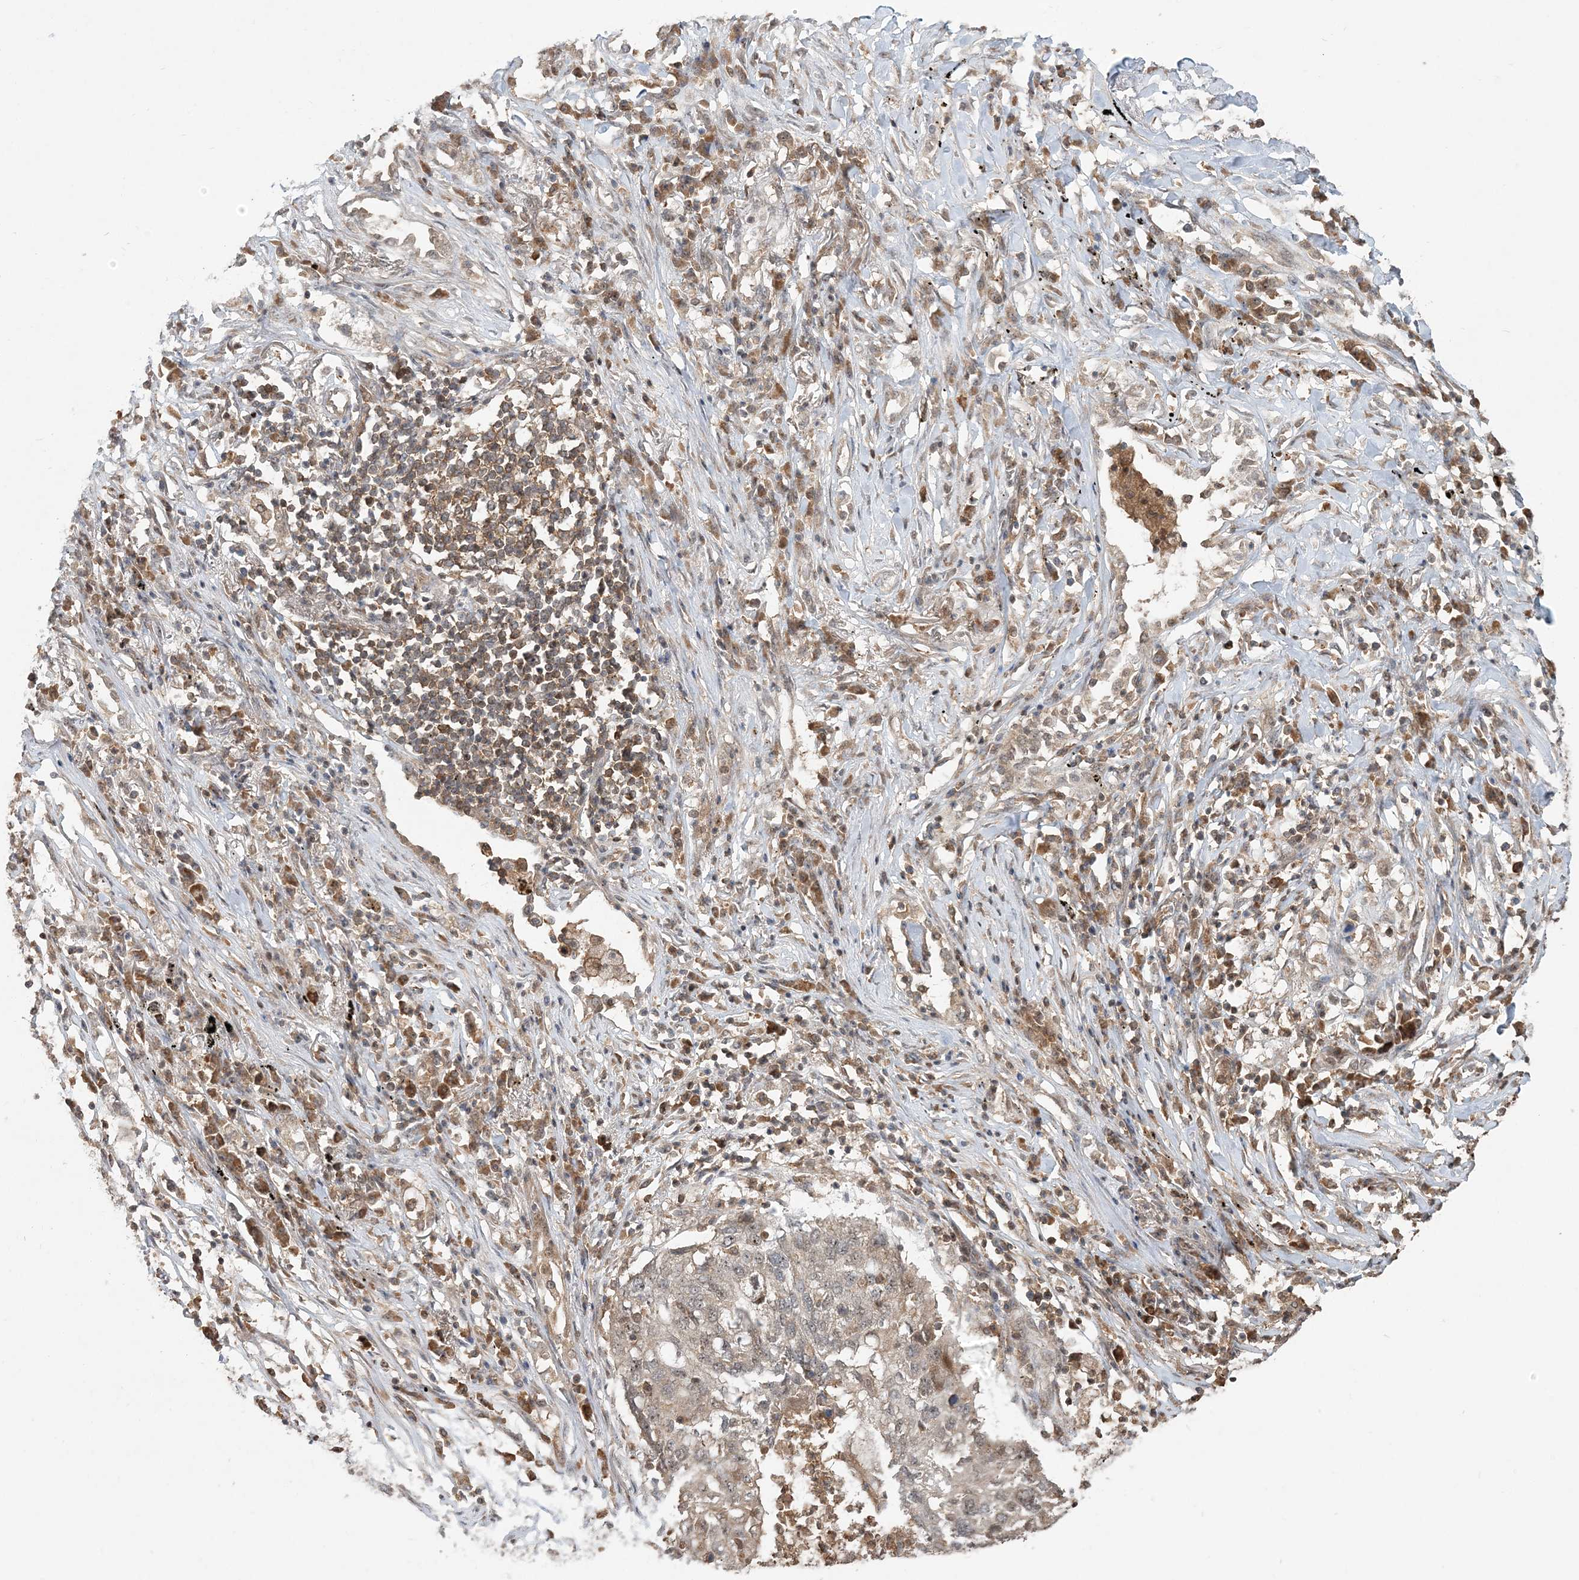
{"staining": {"intensity": "weak", "quantity": "<25%", "location": "nuclear"}, "tissue": "lung cancer", "cell_type": "Tumor cells", "image_type": "cancer", "snomed": [{"axis": "morphology", "description": "Squamous cell carcinoma, NOS"}, {"axis": "topography", "description": "Lung"}], "caption": "IHC of human lung squamous cell carcinoma reveals no staining in tumor cells.", "gene": "CAB39", "patient": {"sex": "female", "age": 63}}